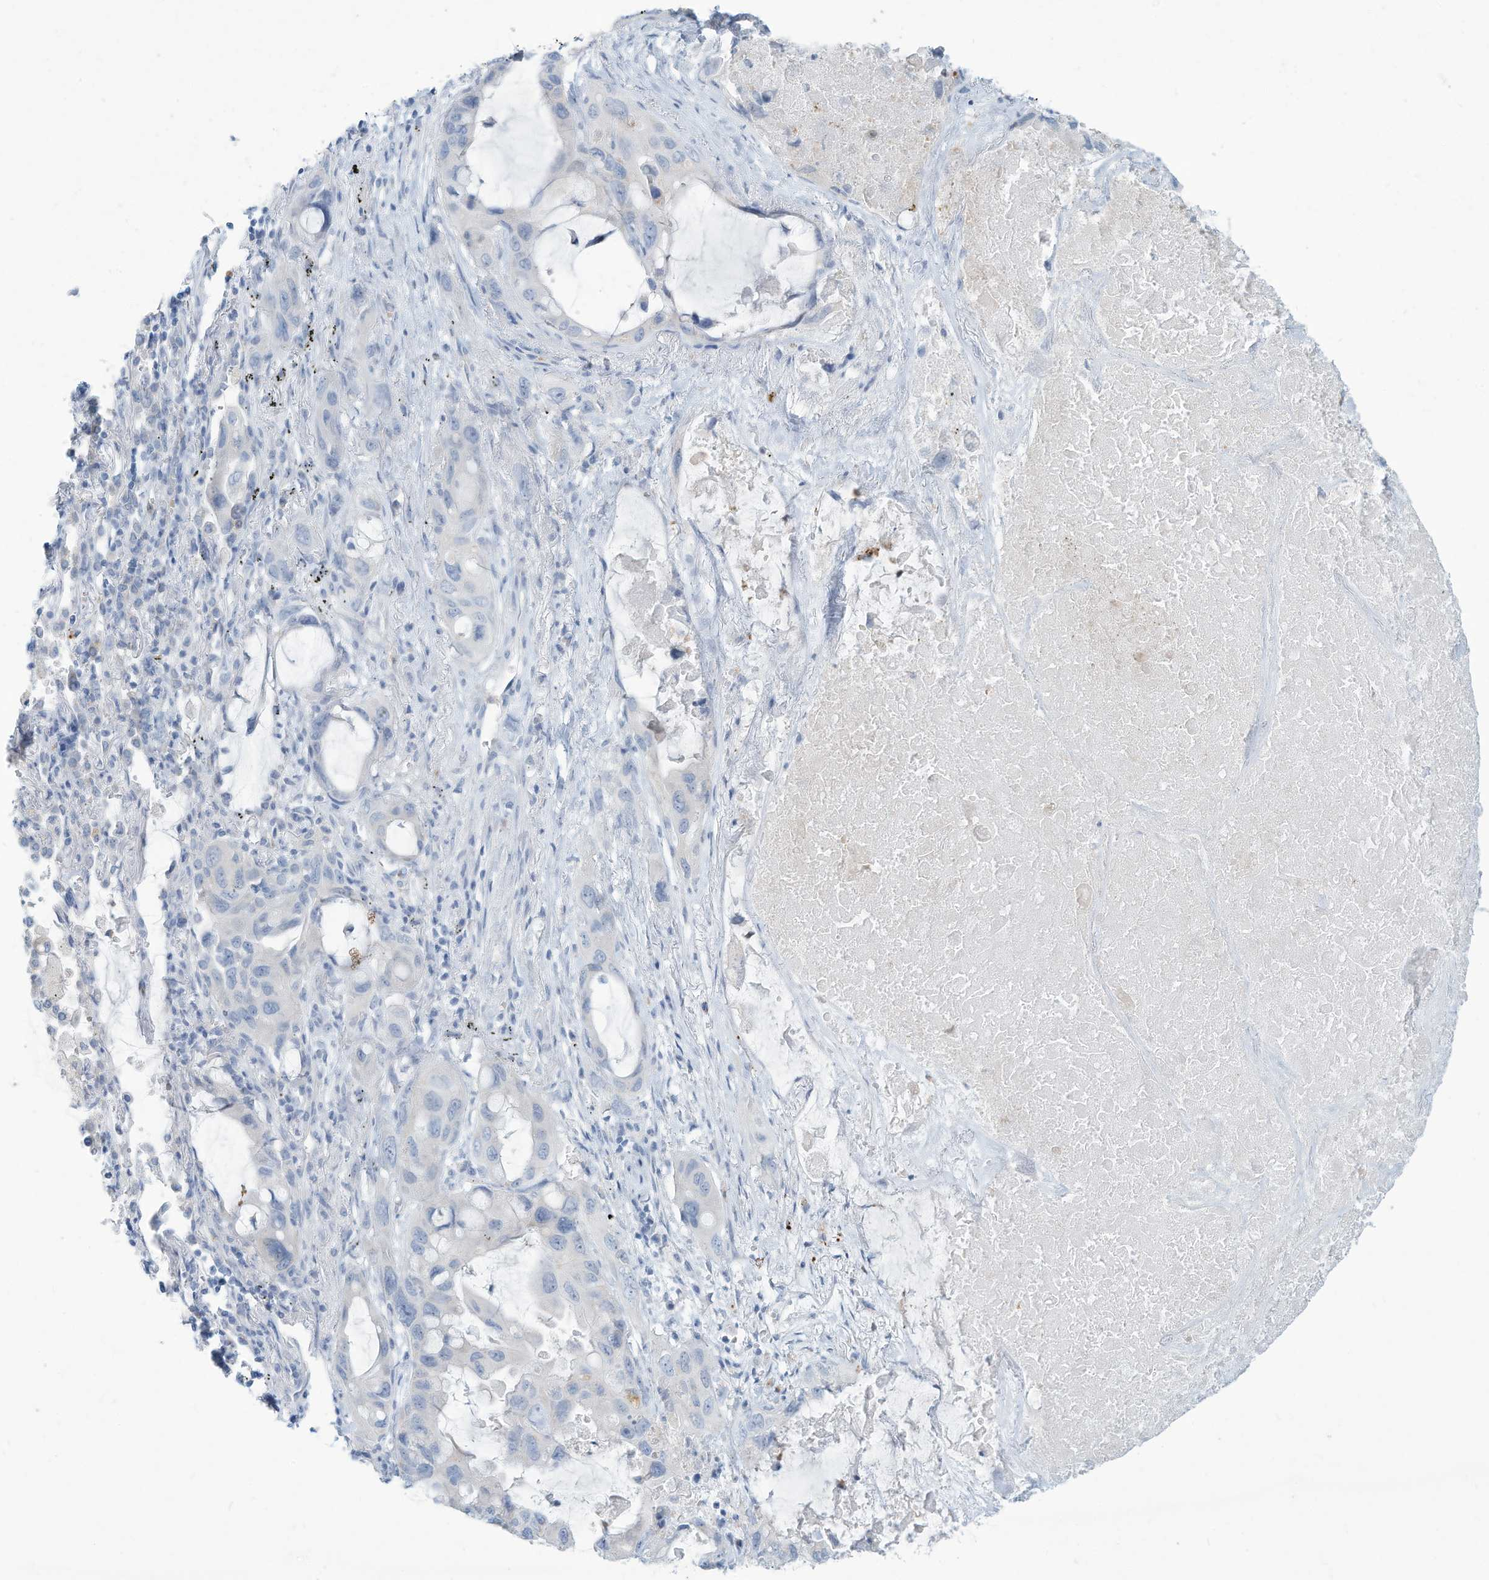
{"staining": {"intensity": "negative", "quantity": "none", "location": "none"}, "tissue": "lung cancer", "cell_type": "Tumor cells", "image_type": "cancer", "snomed": [{"axis": "morphology", "description": "Squamous cell carcinoma, NOS"}, {"axis": "topography", "description": "Lung"}], "caption": "Protein analysis of lung cancer (squamous cell carcinoma) displays no significant positivity in tumor cells. (DAB (3,3'-diaminobenzidine) immunohistochemistry, high magnification).", "gene": "ERI2", "patient": {"sex": "female", "age": 73}}